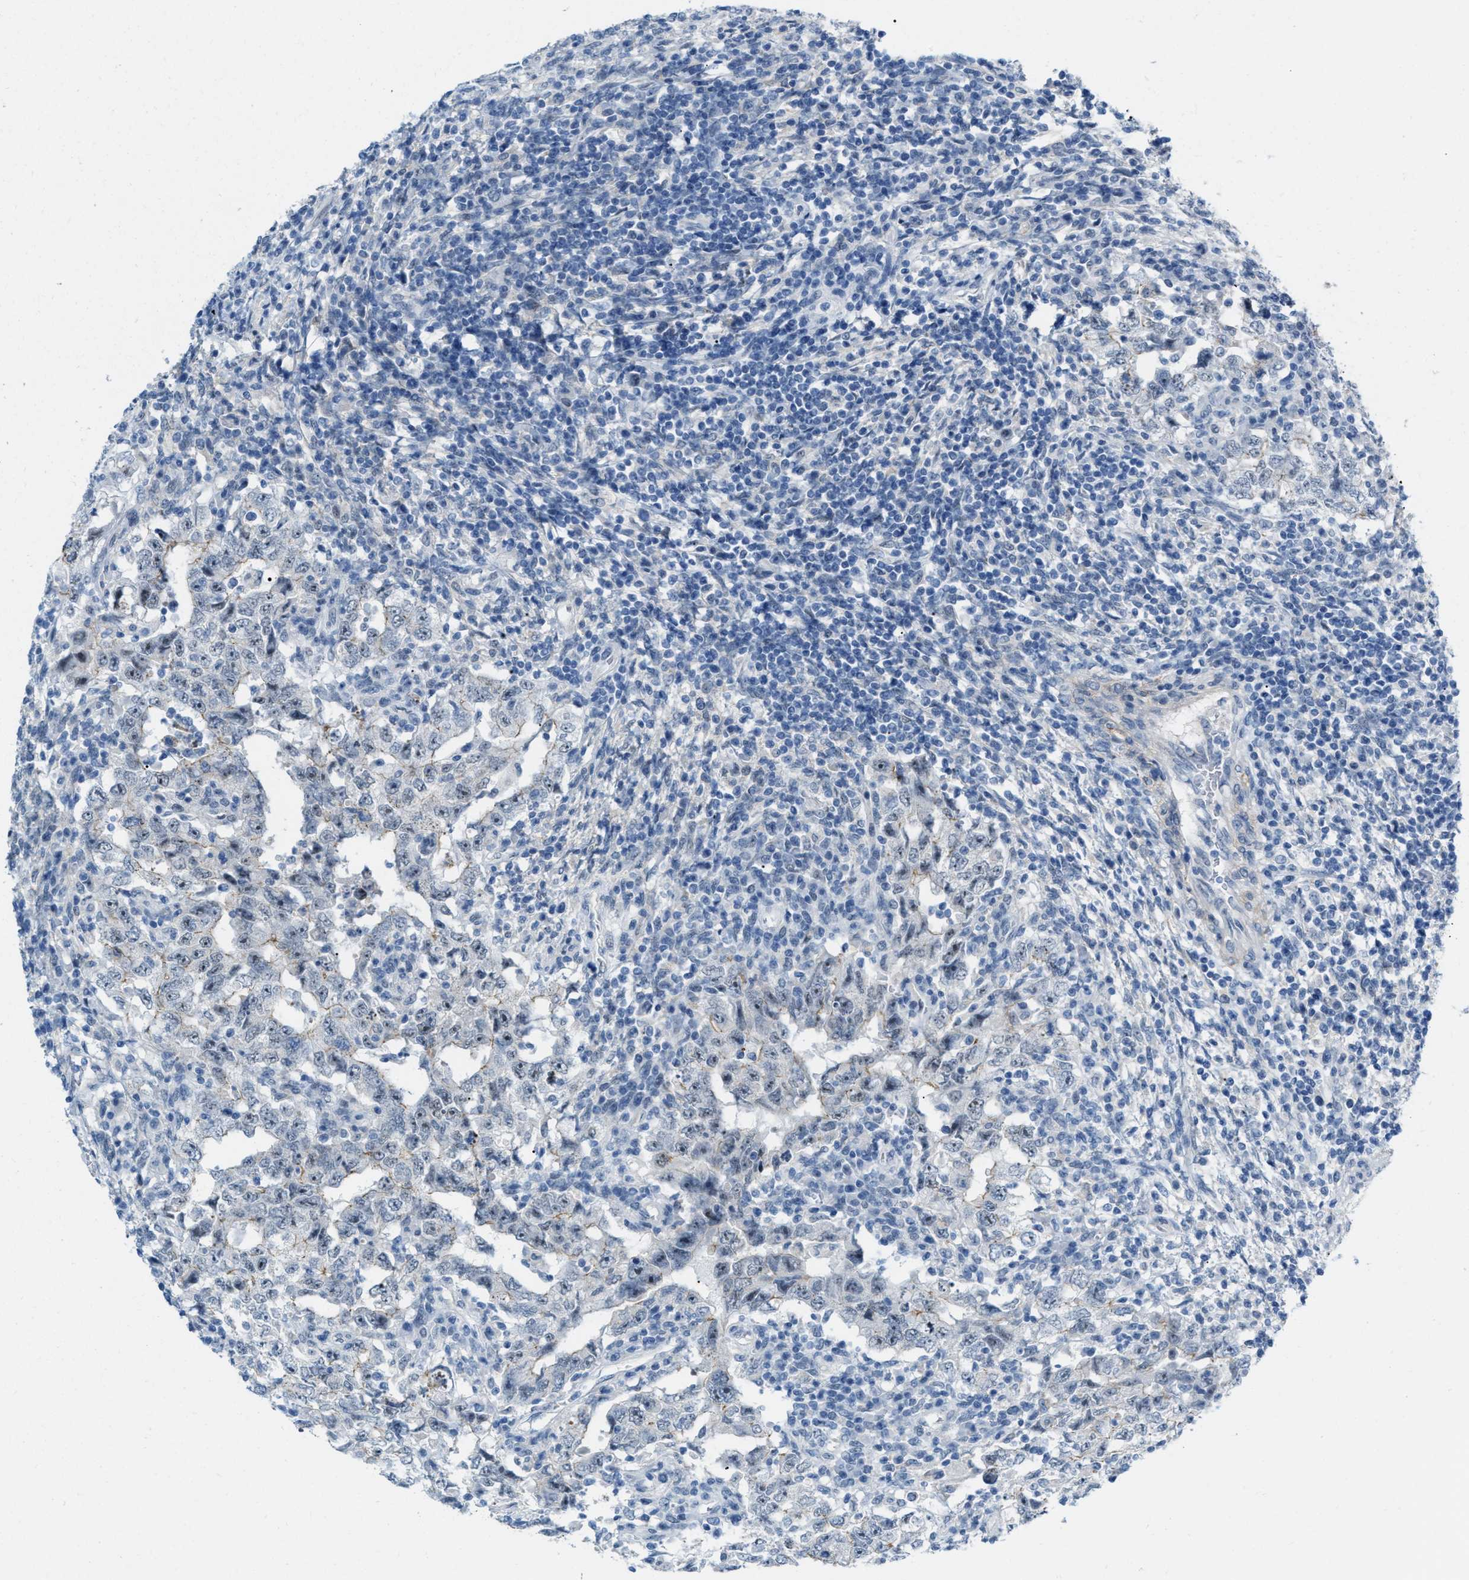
{"staining": {"intensity": "negative", "quantity": "none", "location": "none"}, "tissue": "testis cancer", "cell_type": "Tumor cells", "image_type": "cancer", "snomed": [{"axis": "morphology", "description": "Carcinoma, Embryonal, NOS"}, {"axis": "topography", "description": "Testis"}], "caption": "This is a photomicrograph of immunohistochemistry staining of testis cancer (embryonal carcinoma), which shows no staining in tumor cells.", "gene": "PHRF1", "patient": {"sex": "male", "age": 26}}